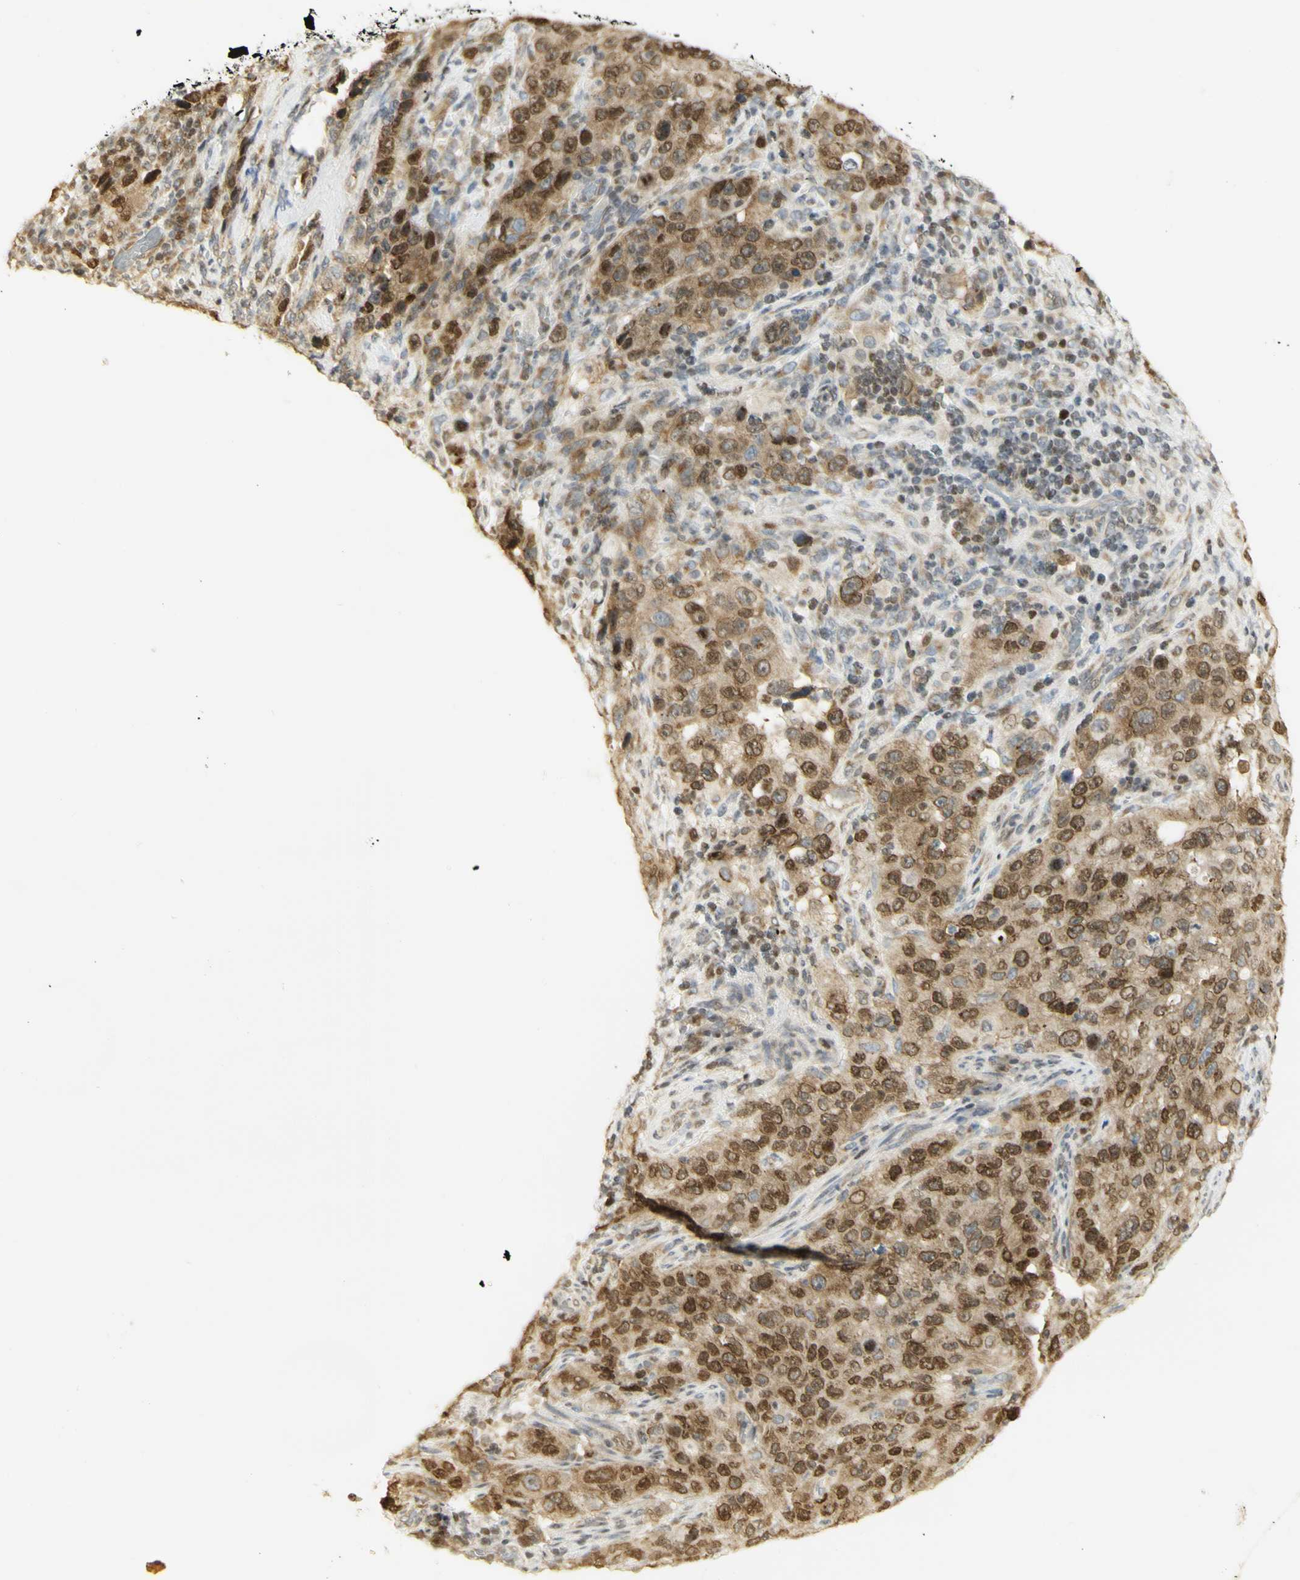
{"staining": {"intensity": "moderate", "quantity": ">75%", "location": "cytoplasmic/membranous,nuclear"}, "tissue": "stomach cancer", "cell_type": "Tumor cells", "image_type": "cancer", "snomed": [{"axis": "morphology", "description": "Normal tissue, NOS"}, {"axis": "morphology", "description": "Adenocarcinoma, NOS"}, {"axis": "topography", "description": "Stomach"}], "caption": "An IHC micrograph of tumor tissue is shown. Protein staining in brown labels moderate cytoplasmic/membranous and nuclear positivity in stomach adenocarcinoma within tumor cells. (DAB (3,3'-diaminobenzidine) IHC, brown staining for protein, blue staining for nuclei).", "gene": "KIF11", "patient": {"sex": "male", "age": 48}}